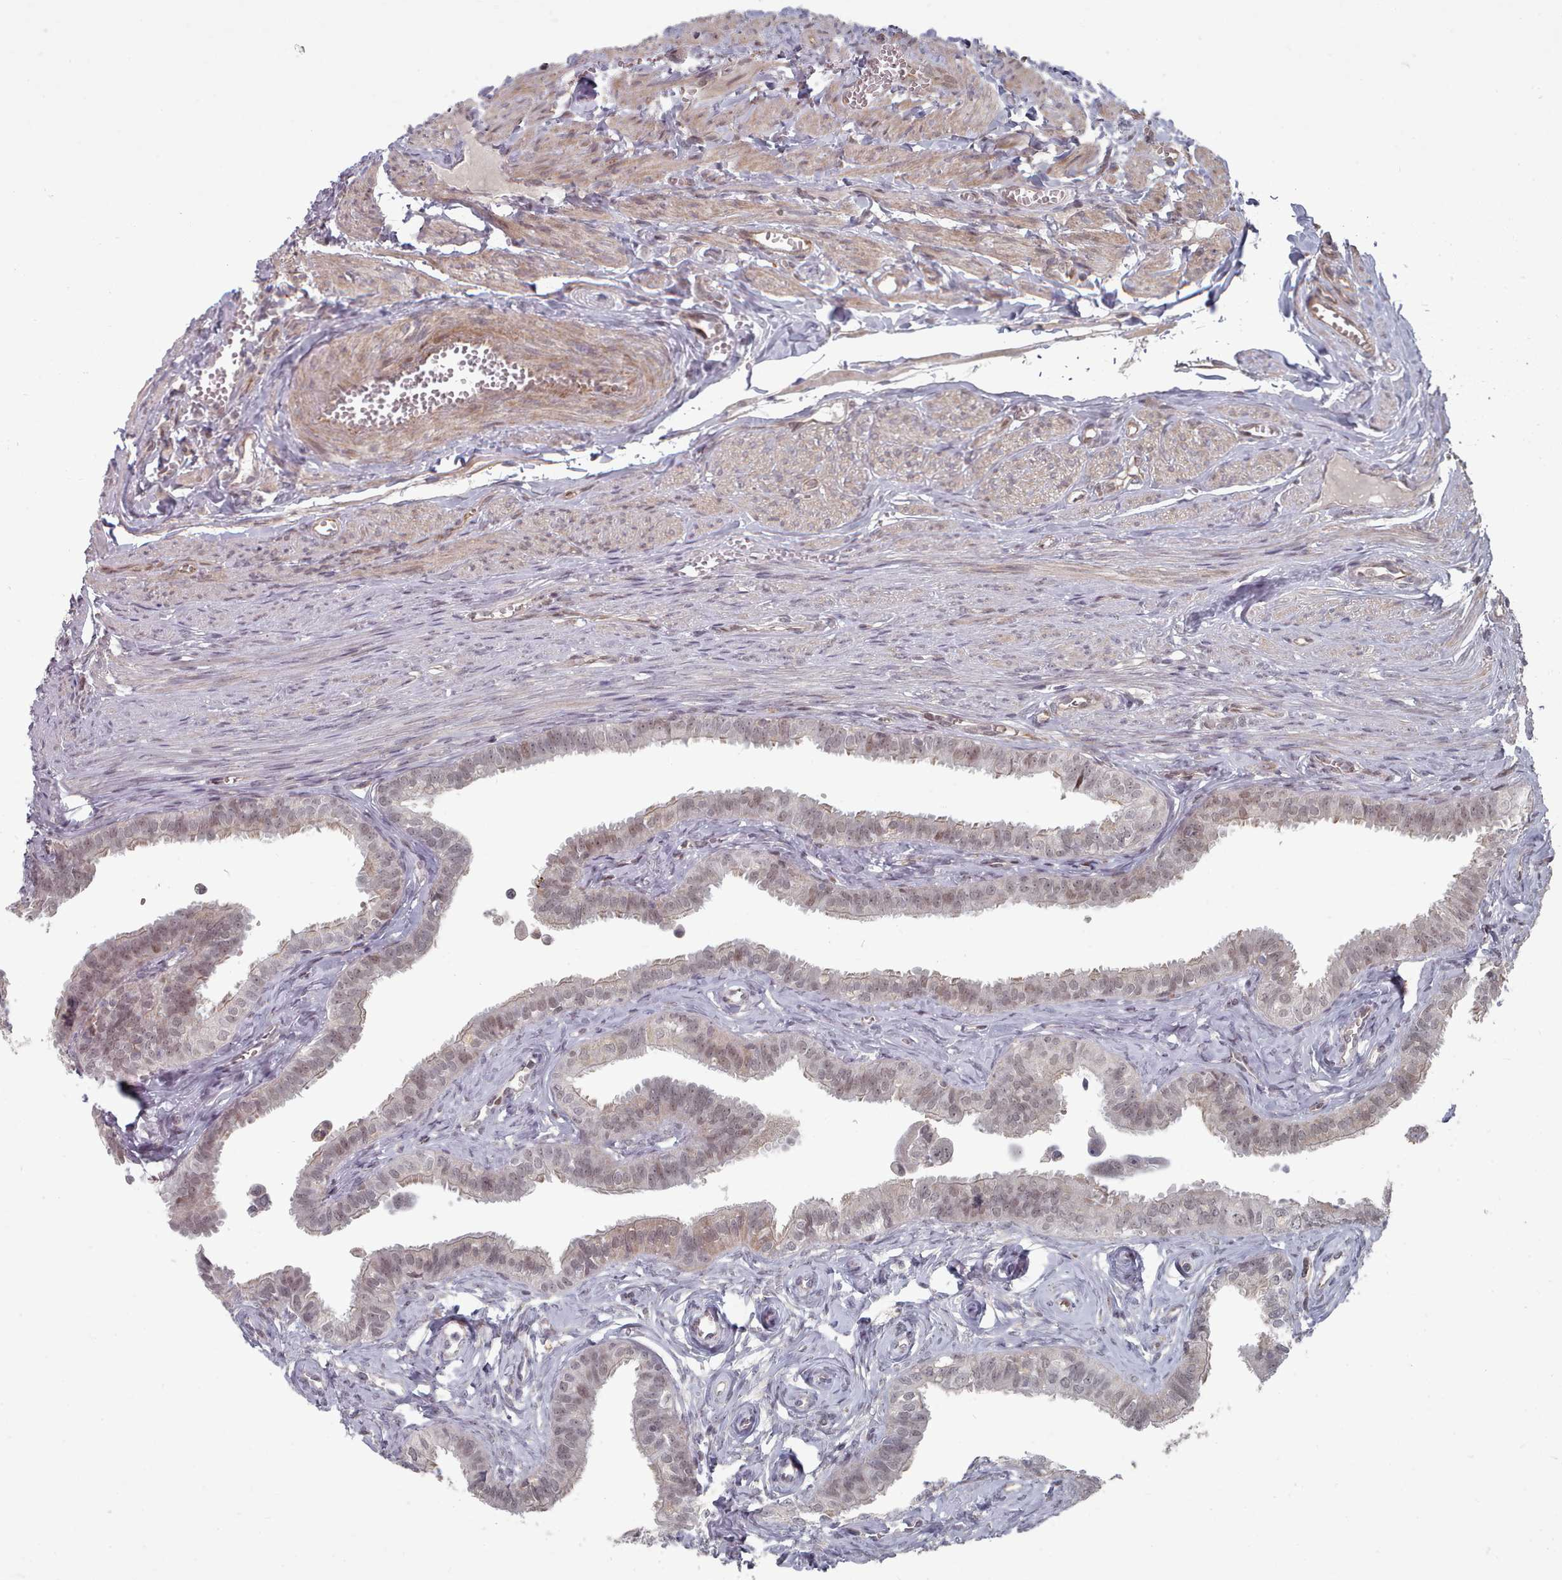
{"staining": {"intensity": "weak", "quantity": "<25%", "location": "cytoplasmic/membranous,nuclear"}, "tissue": "fallopian tube", "cell_type": "Glandular cells", "image_type": "normal", "snomed": [{"axis": "morphology", "description": "Normal tissue, NOS"}, {"axis": "morphology", "description": "Carcinoma, NOS"}, {"axis": "topography", "description": "Fallopian tube"}, {"axis": "topography", "description": "Ovary"}], "caption": "The photomicrograph reveals no significant staining in glandular cells of fallopian tube.", "gene": "CPSF4", "patient": {"sex": "female", "age": 59}}